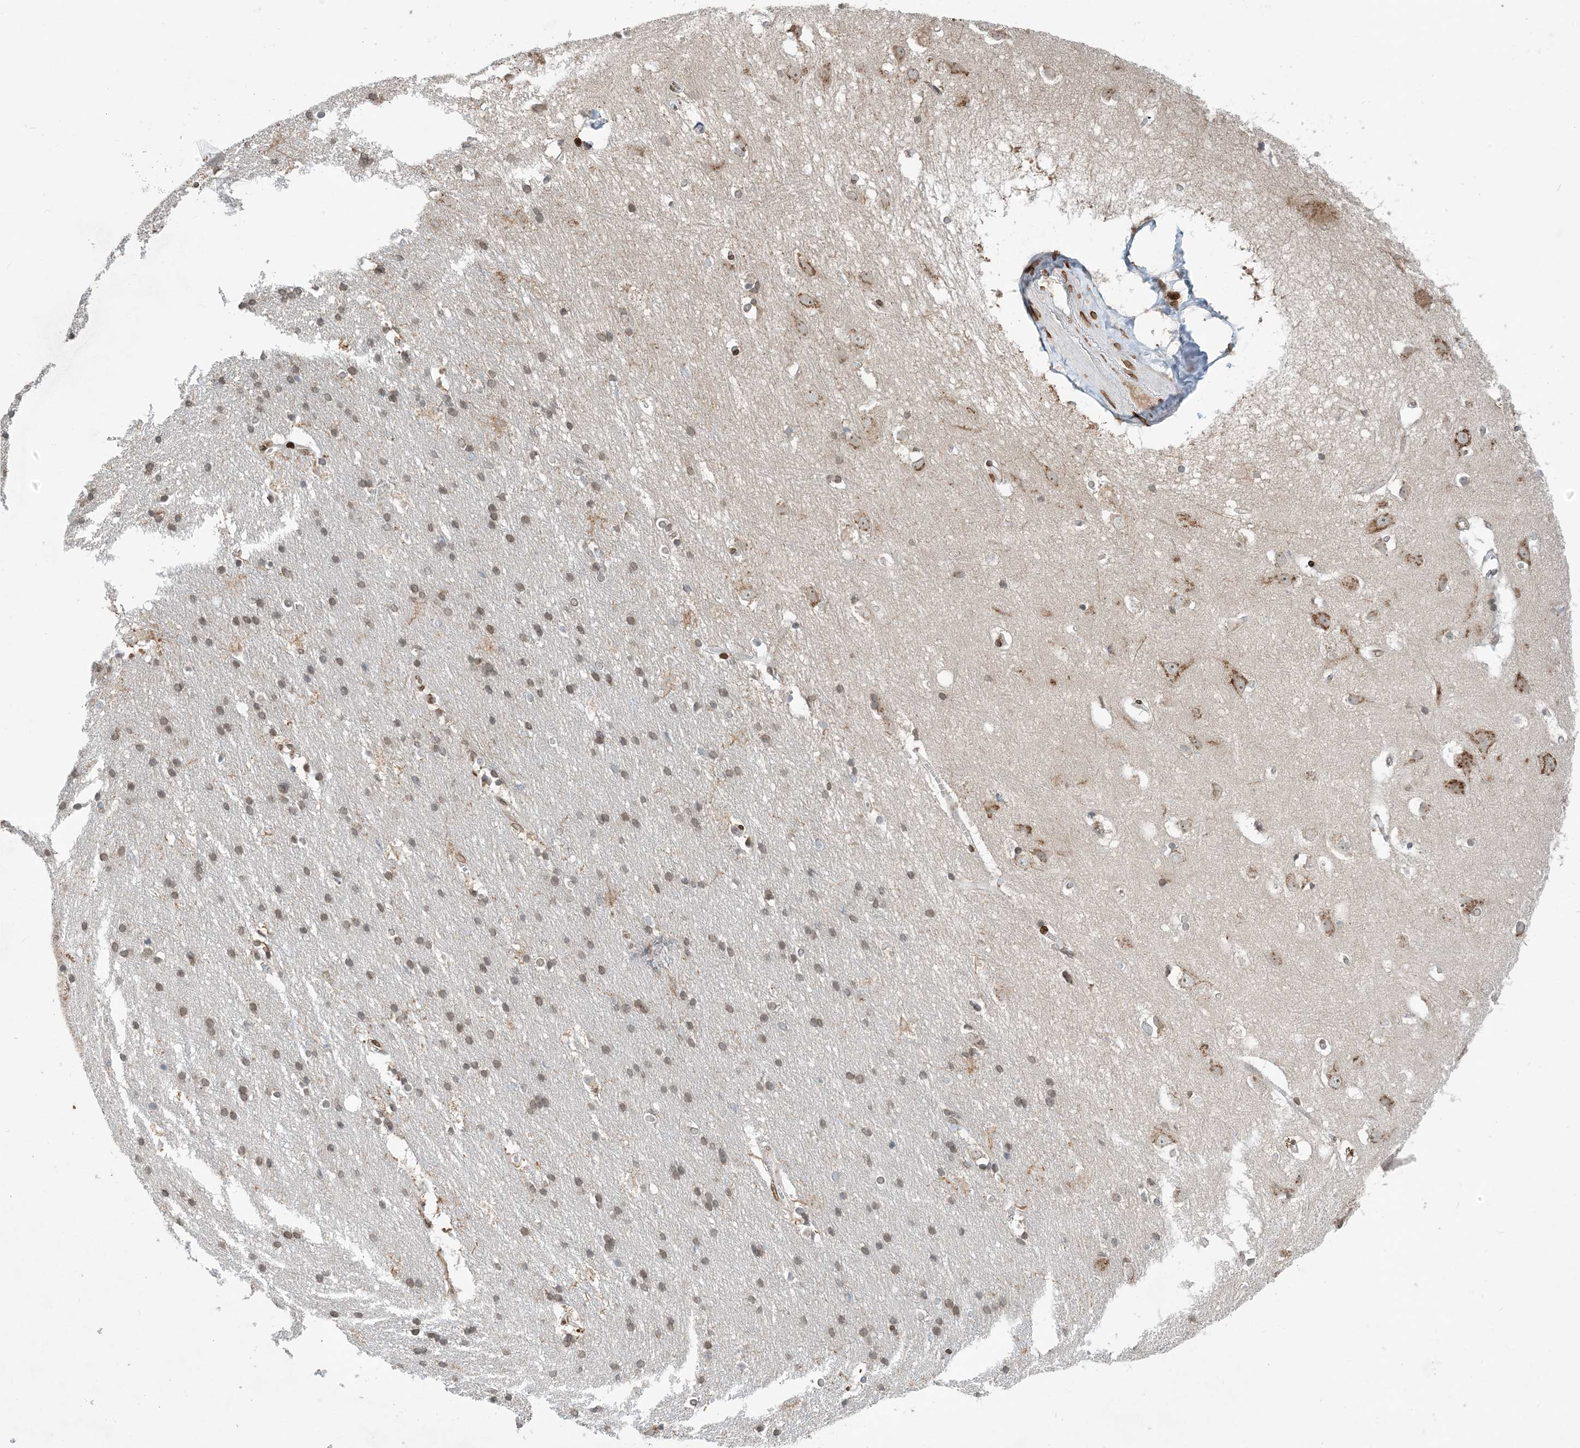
{"staining": {"intensity": "negative", "quantity": "none", "location": "none"}, "tissue": "cerebral cortex", "cell_type": "Endothelial cells", "image_type": "normal", "snomed": [{"axis": "morphology", "description": "Normal tissue, NOS"}, {"axis": "topography", "description": "Cerebral cortex"}], "caption": "DAB immunohistochemical staining of unremarkable cerebral cortex demonstrates no significant expression in endothelial cells.", "gene": "SLC35A2", "patient": {"sex": "male", "age": 54}}